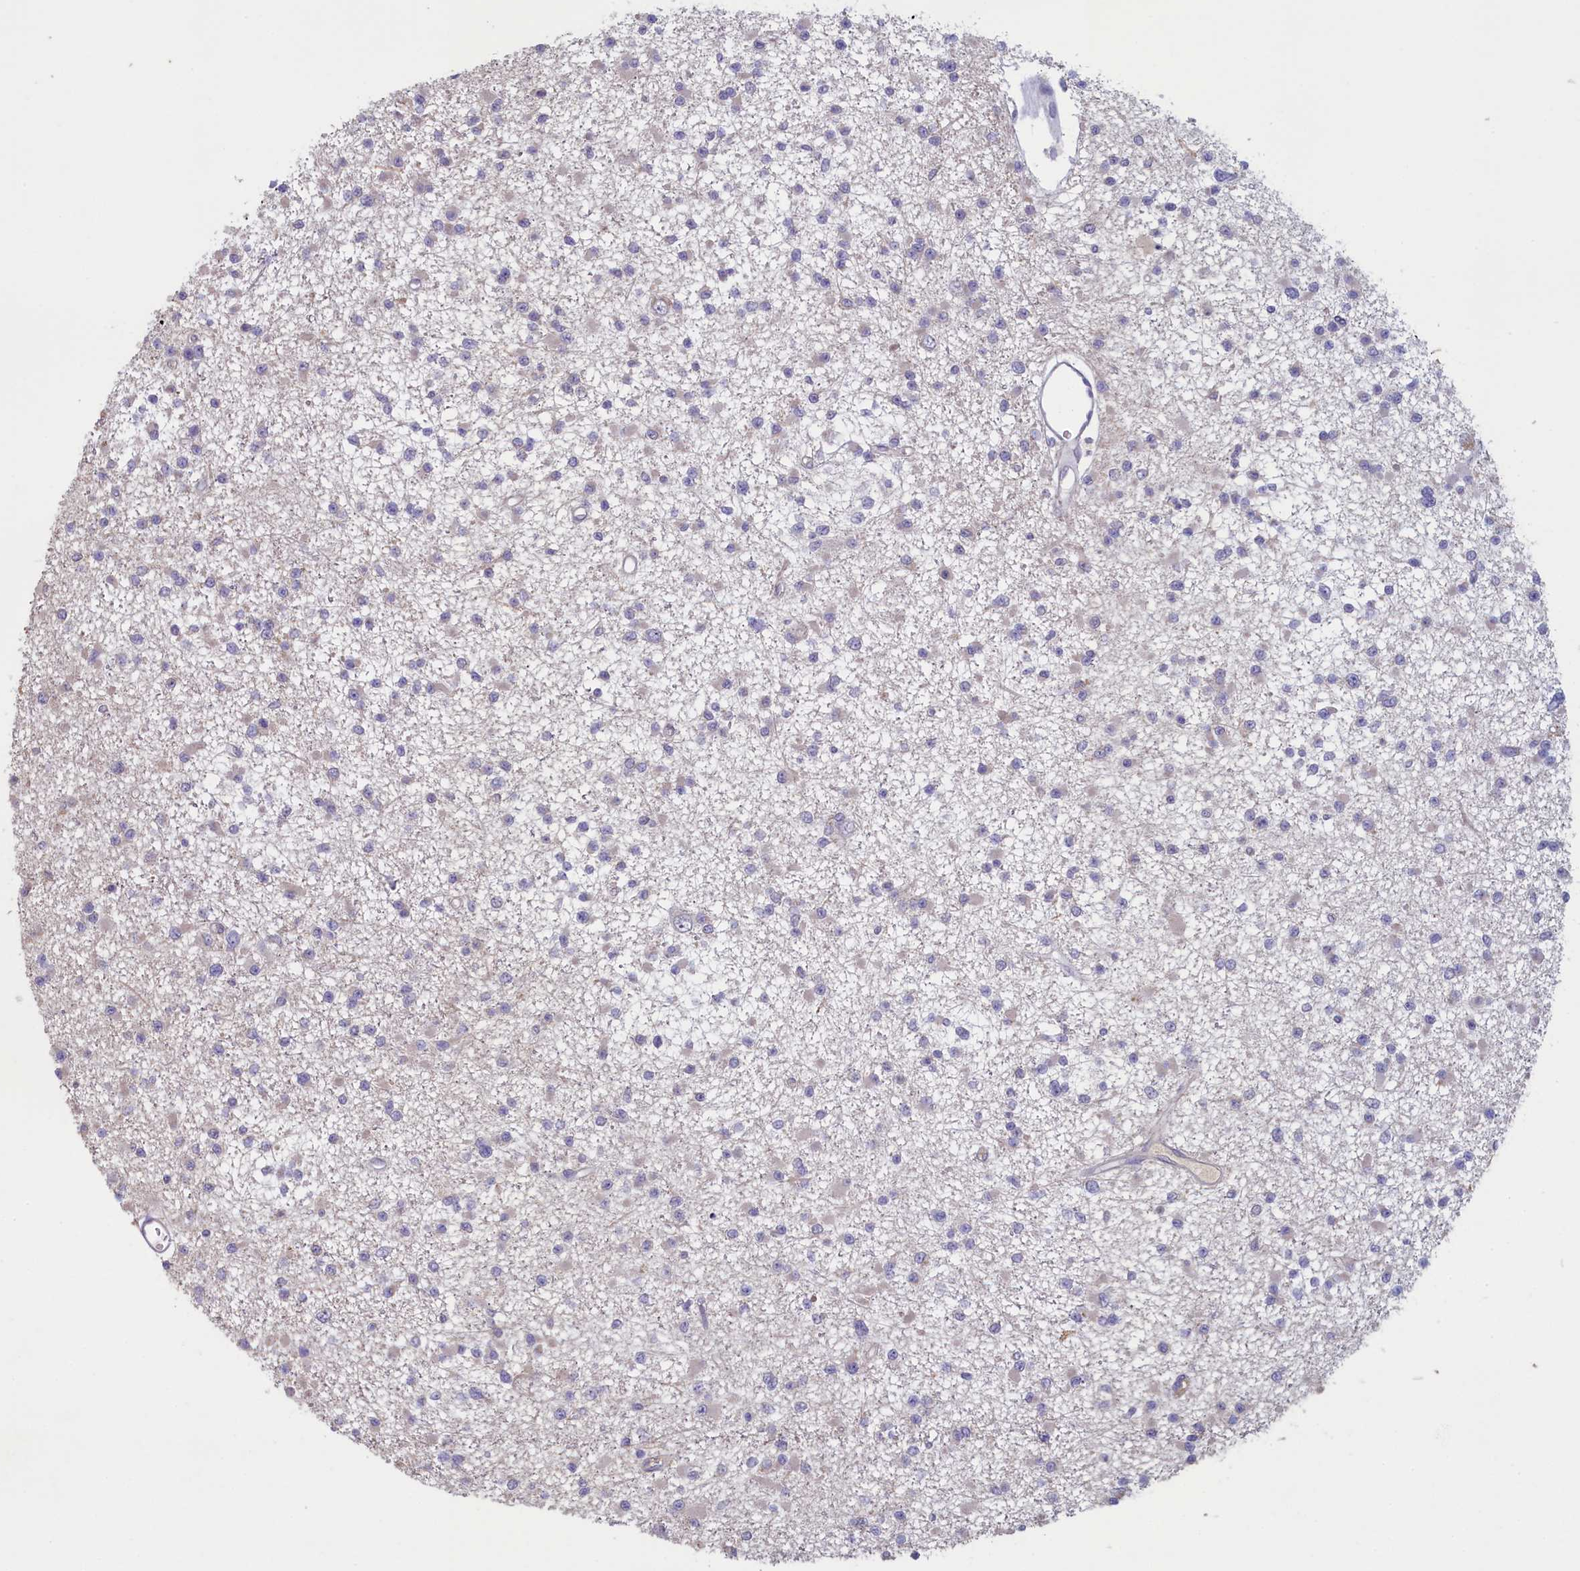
{"staining": {"intensity": "negative", "quantity": "none", "location": "none"}, "tissue": "glioma", "cell_type": "Tumor cells", "image_type": "cancer", "snomed": [{"axis": "morphology", "description": "Glioma, malignant, Low grade"}, {"axis": "topography", "description": "Brain"}], "caption": "DAB (3,3'-diaminobenzidine) immunohistochemical staining of human low-grade glioma (malignant) reveals no significant expression in tumor cells.", "gene": "ATF7IP2", "patient": {"sex": "female", "age": 22}}